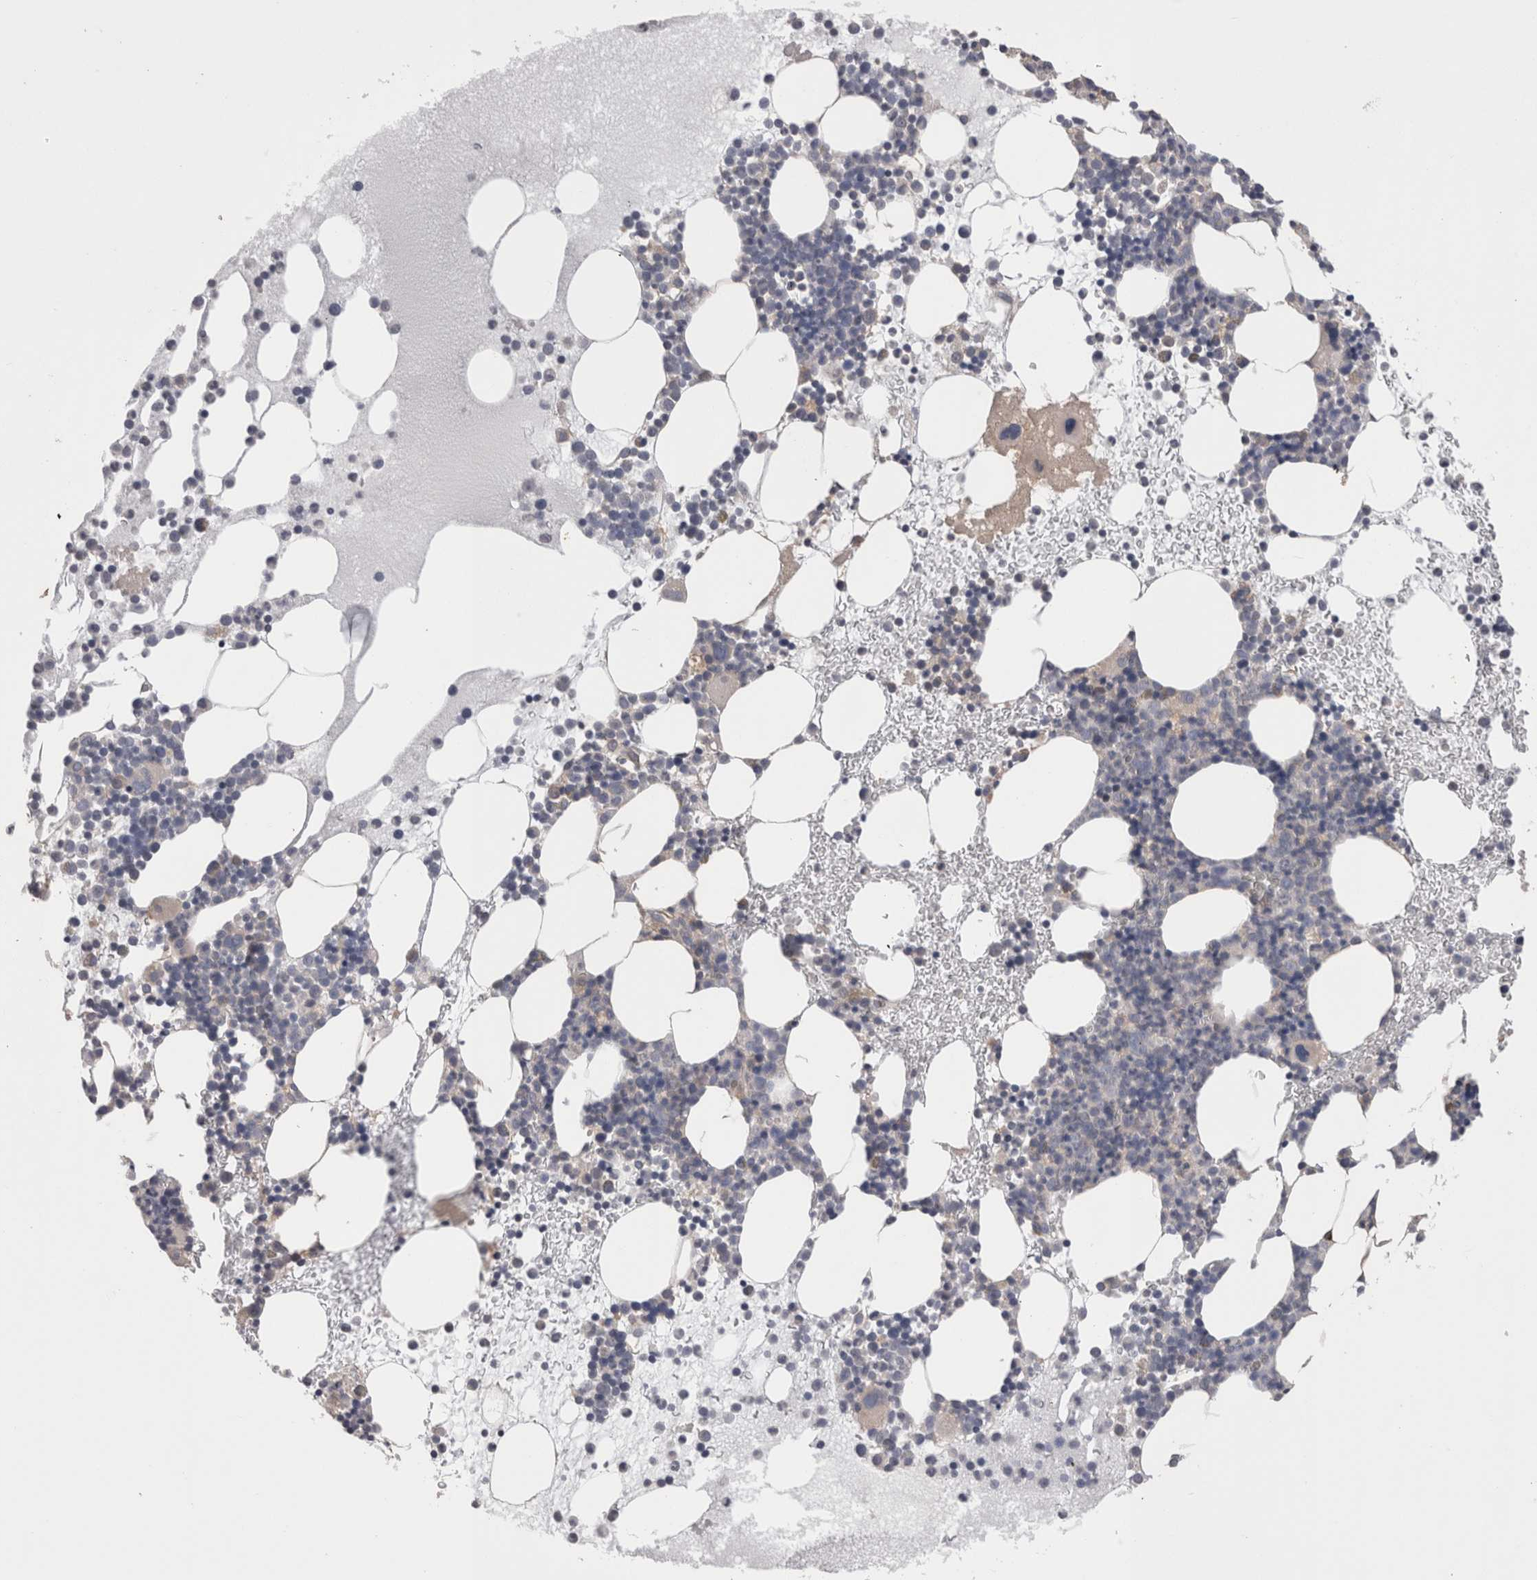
{"staining": {"intensity": "weak", "quantity": "<25%", "location": "cytoplasmic/membranous"}, "tissue": "bone marrow", "cell_type": "Hematopoietic cells", "image_type": "normal", "snomed": [{"axis": "morphology", "description": "Normal tissue, NOS"}, {"axis": "morphology", "description": "Inflammation, NOS"}, {"axis": "topography", "description": "Bone marrow"}], "caption": "Immunohistochemistry histopathology image of benign bone marrow stained for a protein (brown), which shows no positivity in hematopoietic cells.", "gene": "DCTN6", "patient": {"sex": "female", "age": 45}}